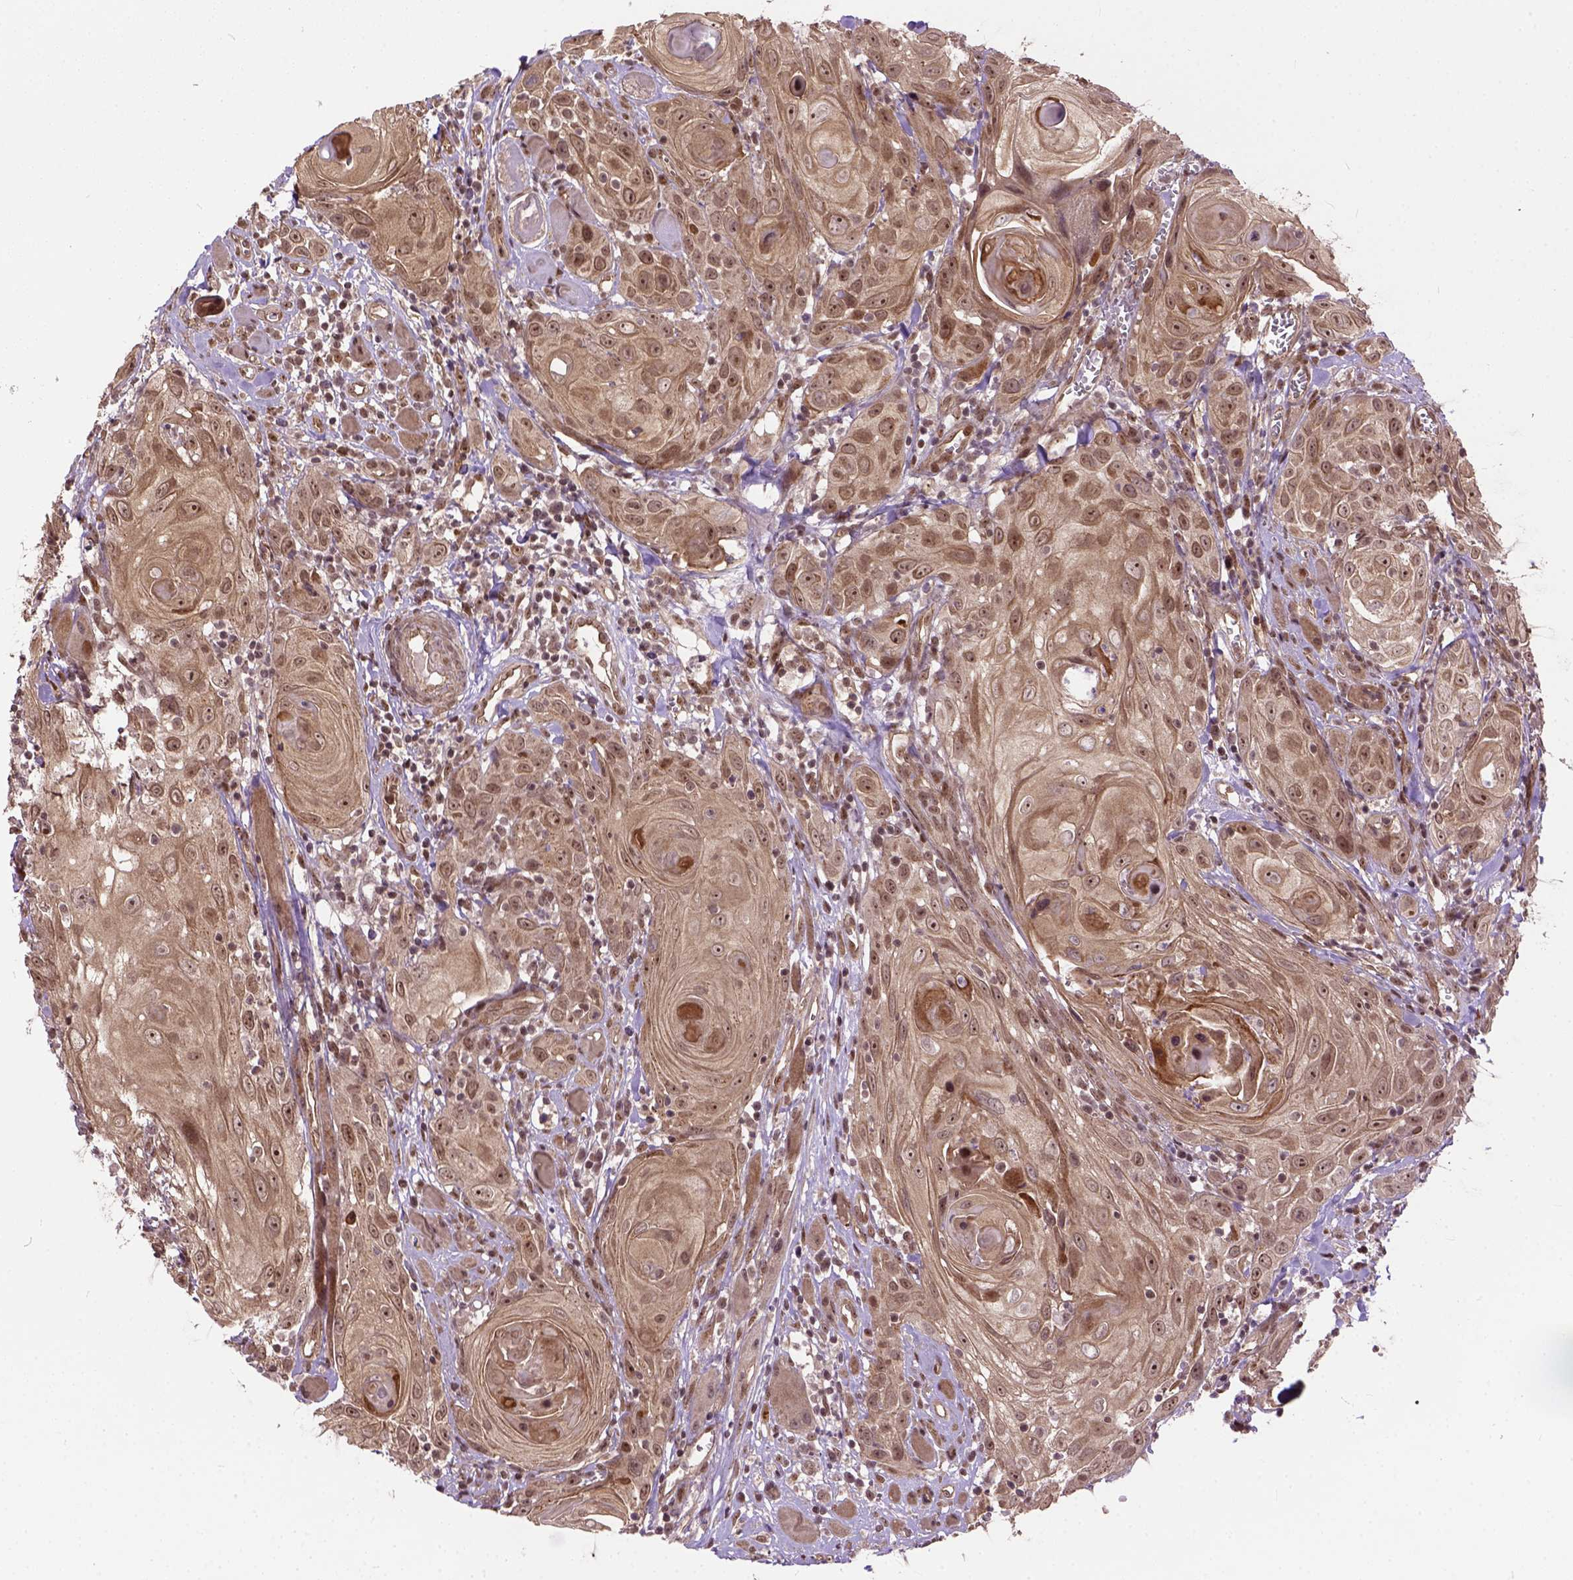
{"staining": {"intensity": "moderate", "quantity": ">75%", "location": "nuclear"}, "tissue": "head and neck cancer", "cell_type": "Tumor cells", "image_type": "cancer", "snomed": [{"axis": "morphology", "description": "Squamous cell carcinoma, NOS"}, {"axis": "topography", "description": "Head-Neck"}], "caption": "Moderate nuclear positivity is present in approximately >75% of tumor cells in head and neck squamous cell carcinoma.", "gene": "ZNF630", "patient": {"sex": "female", "age": 80}}